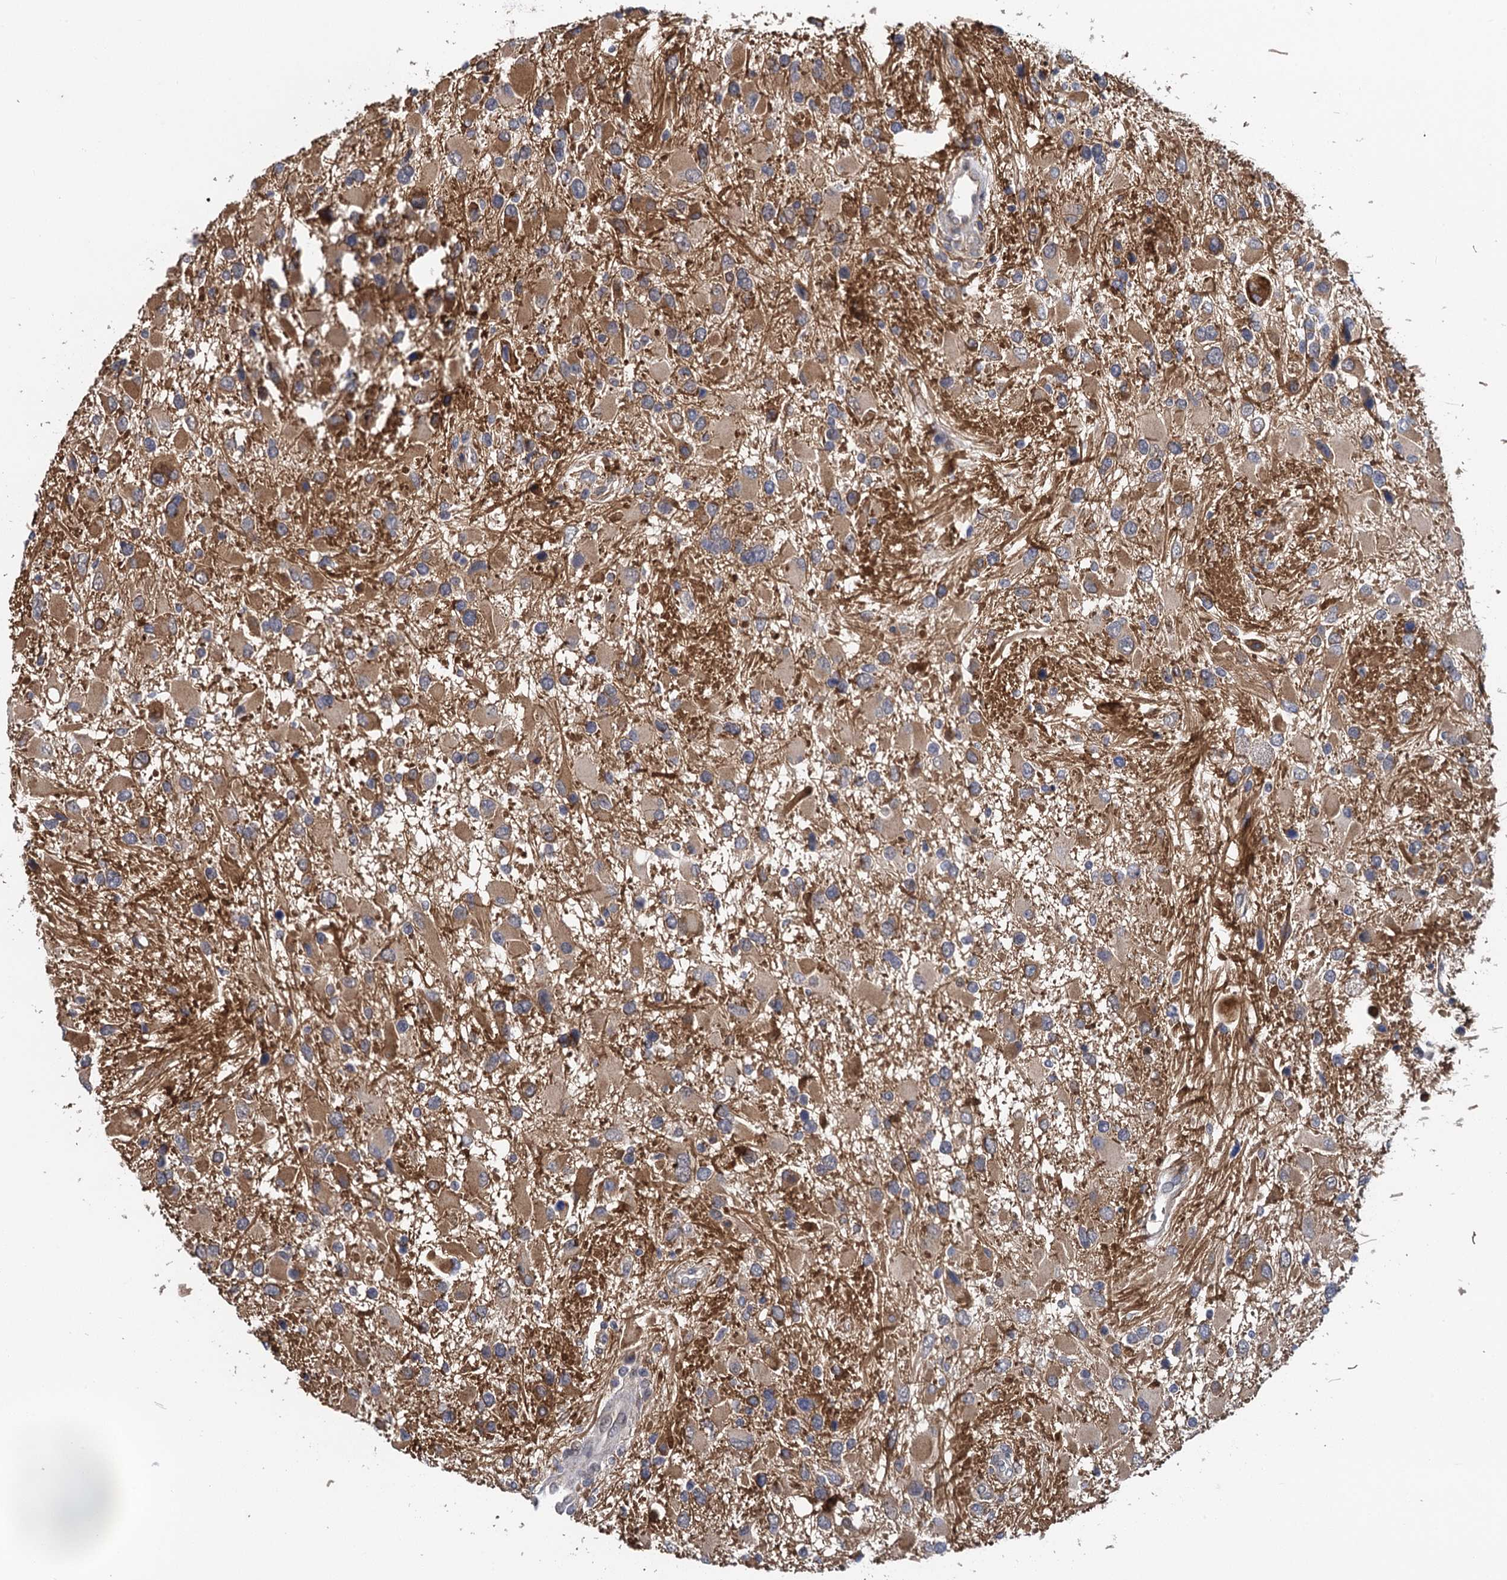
{"staining": {"intensity": "moderate", "quantity": ">75%", "location": "cytoplasmic/membranous"}, "tissue": "glioma", "cell_type": "Tumor cells", "image_type": "cancer", "snomed": [{"axis": "morphology", "description": "Glioma, malignant, High grade"}, {"axis": "topography", "description": "Brain"}], "caption": "IHC of glioma displays medium levels of moderate cytoplasmic/membranous expression in approximately >75% of tumor cells.", "gene": "MDM1", "patient": {"sex": "male", "age": 53}}